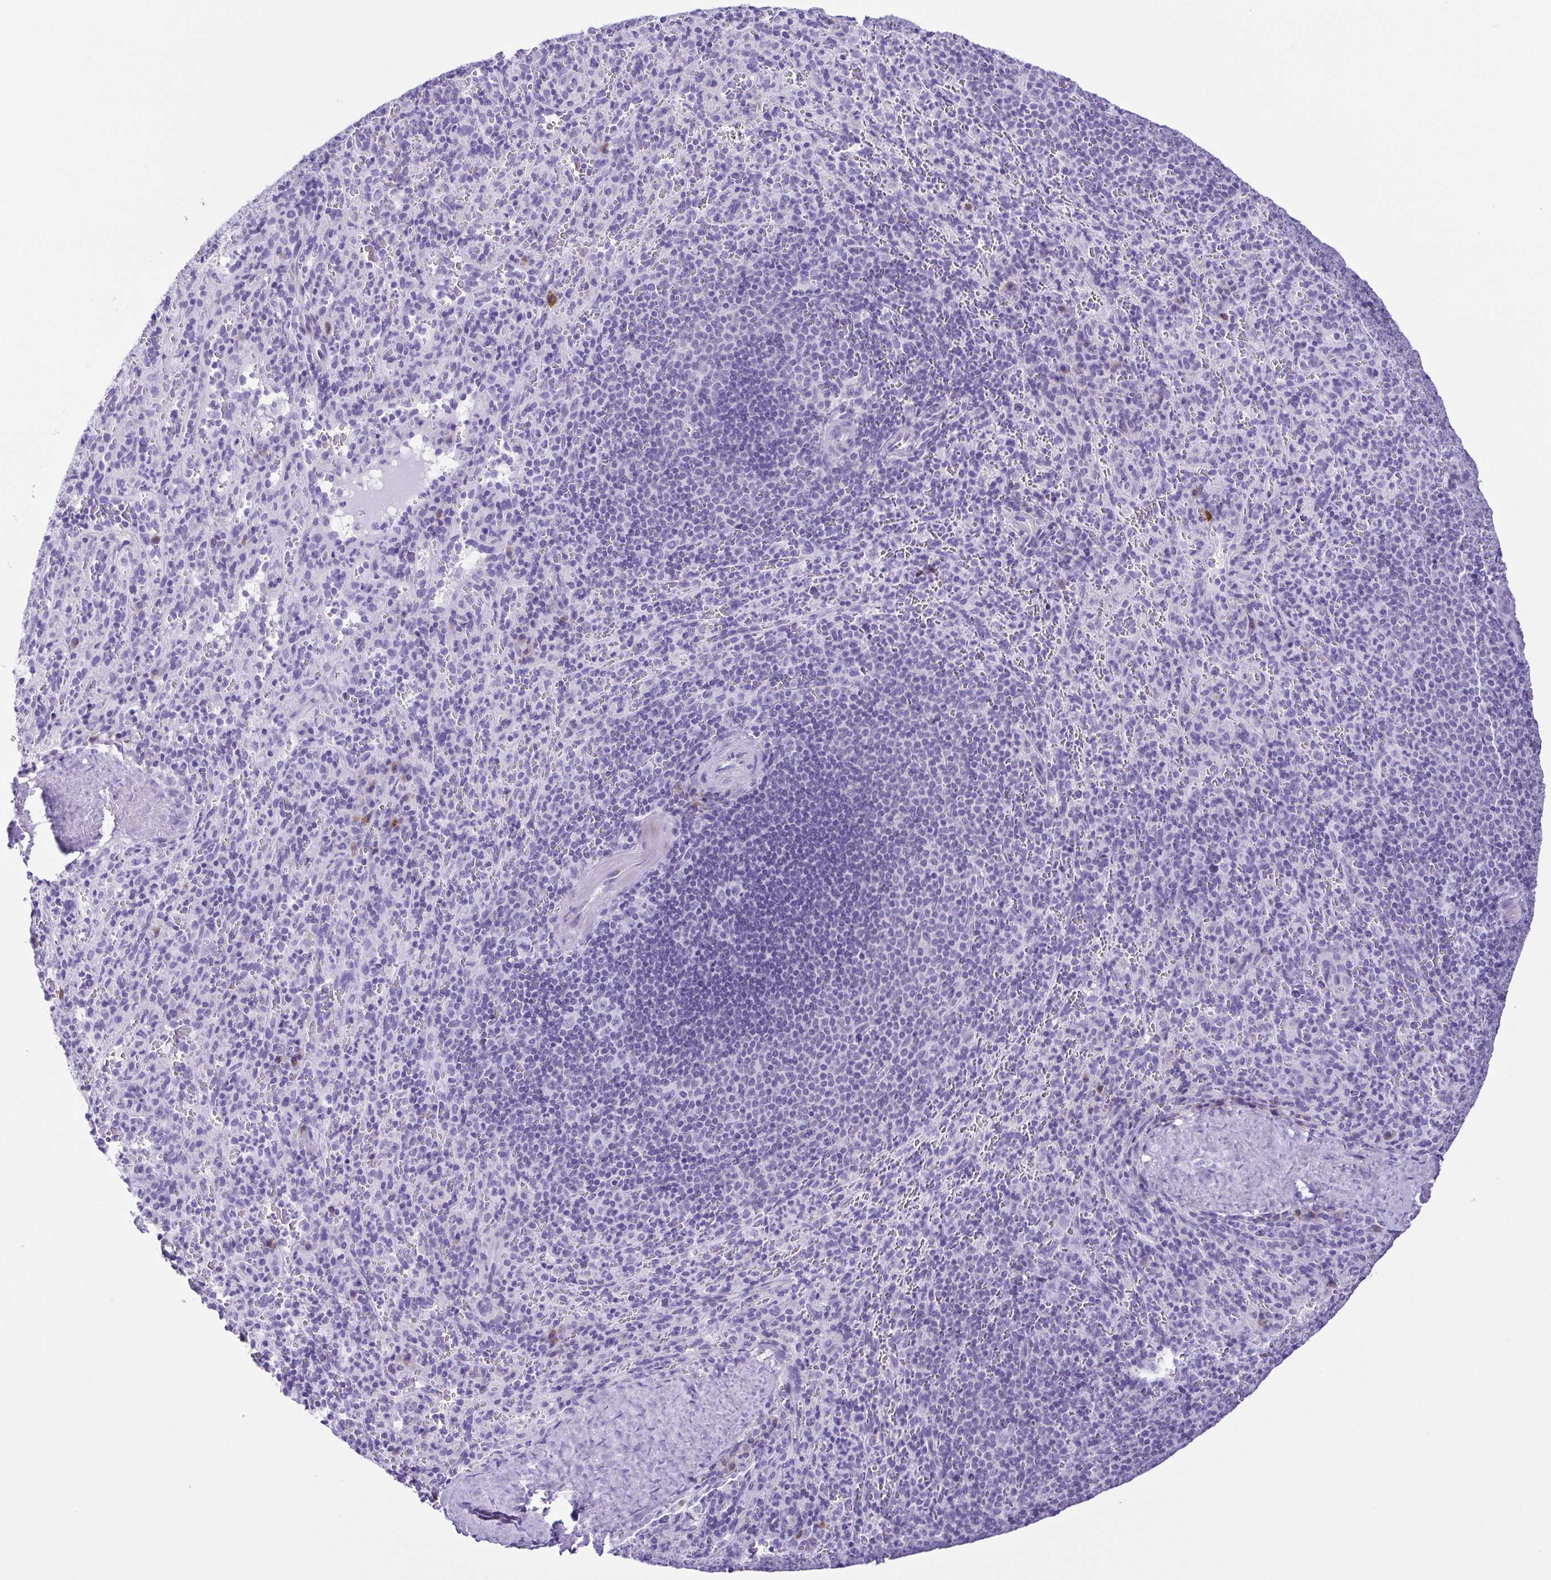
{"staining": {"intensity": "negative", "quantity": "none", "location": "none"}, "tissue": "spleen", "cell_type": "Cells in red pulp", "image_type": "normal", "snomed": [{"axis": "morphology", "description": "Normal tissue, NOS"}, {"axis": "topography", "description": "Spleen"}], "caption": "Human spleen stained for a protein using immunohistochemistry exhibits no positivity in cells in red pulp.", "gene": "PAK3", "patient": {"sex": "male", "age": 57}}